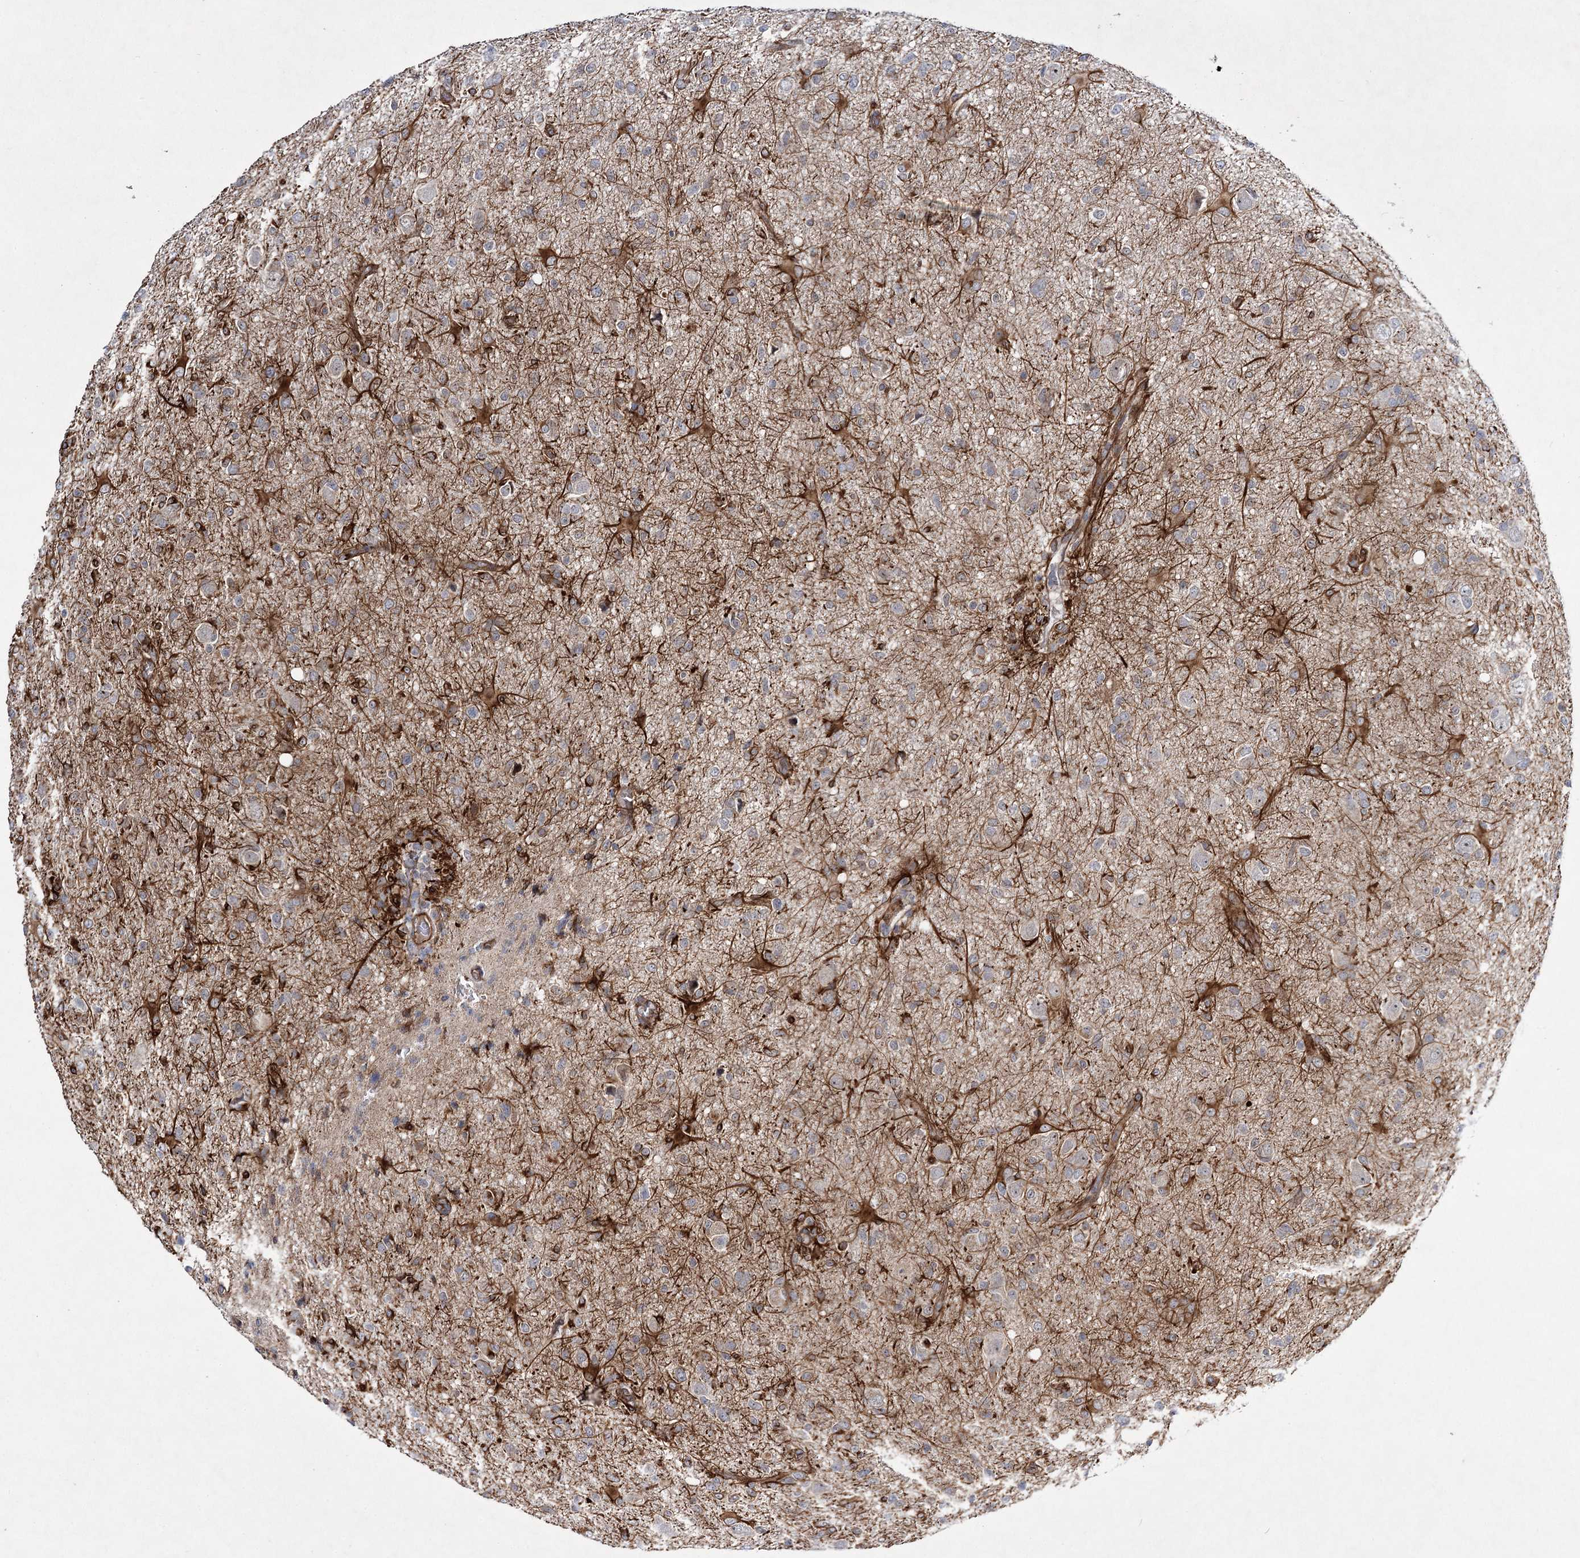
{"staining": {"intensity": "negative", "quantity": "none", "location": "none"}, "tissue": "glioma", "cell_type": "Tumor cells", "image_type": "cancer", "snomed": [{"axis": "morphology", "description": "Glioma, malignant, High grade"}, {"axis": "topography", "description": "Brain"}], "caption": "Tumor cells are negative for protein expression in human glioma.", "gene": "DPEP2", "patient": {"sex": "female", "age": 57}}